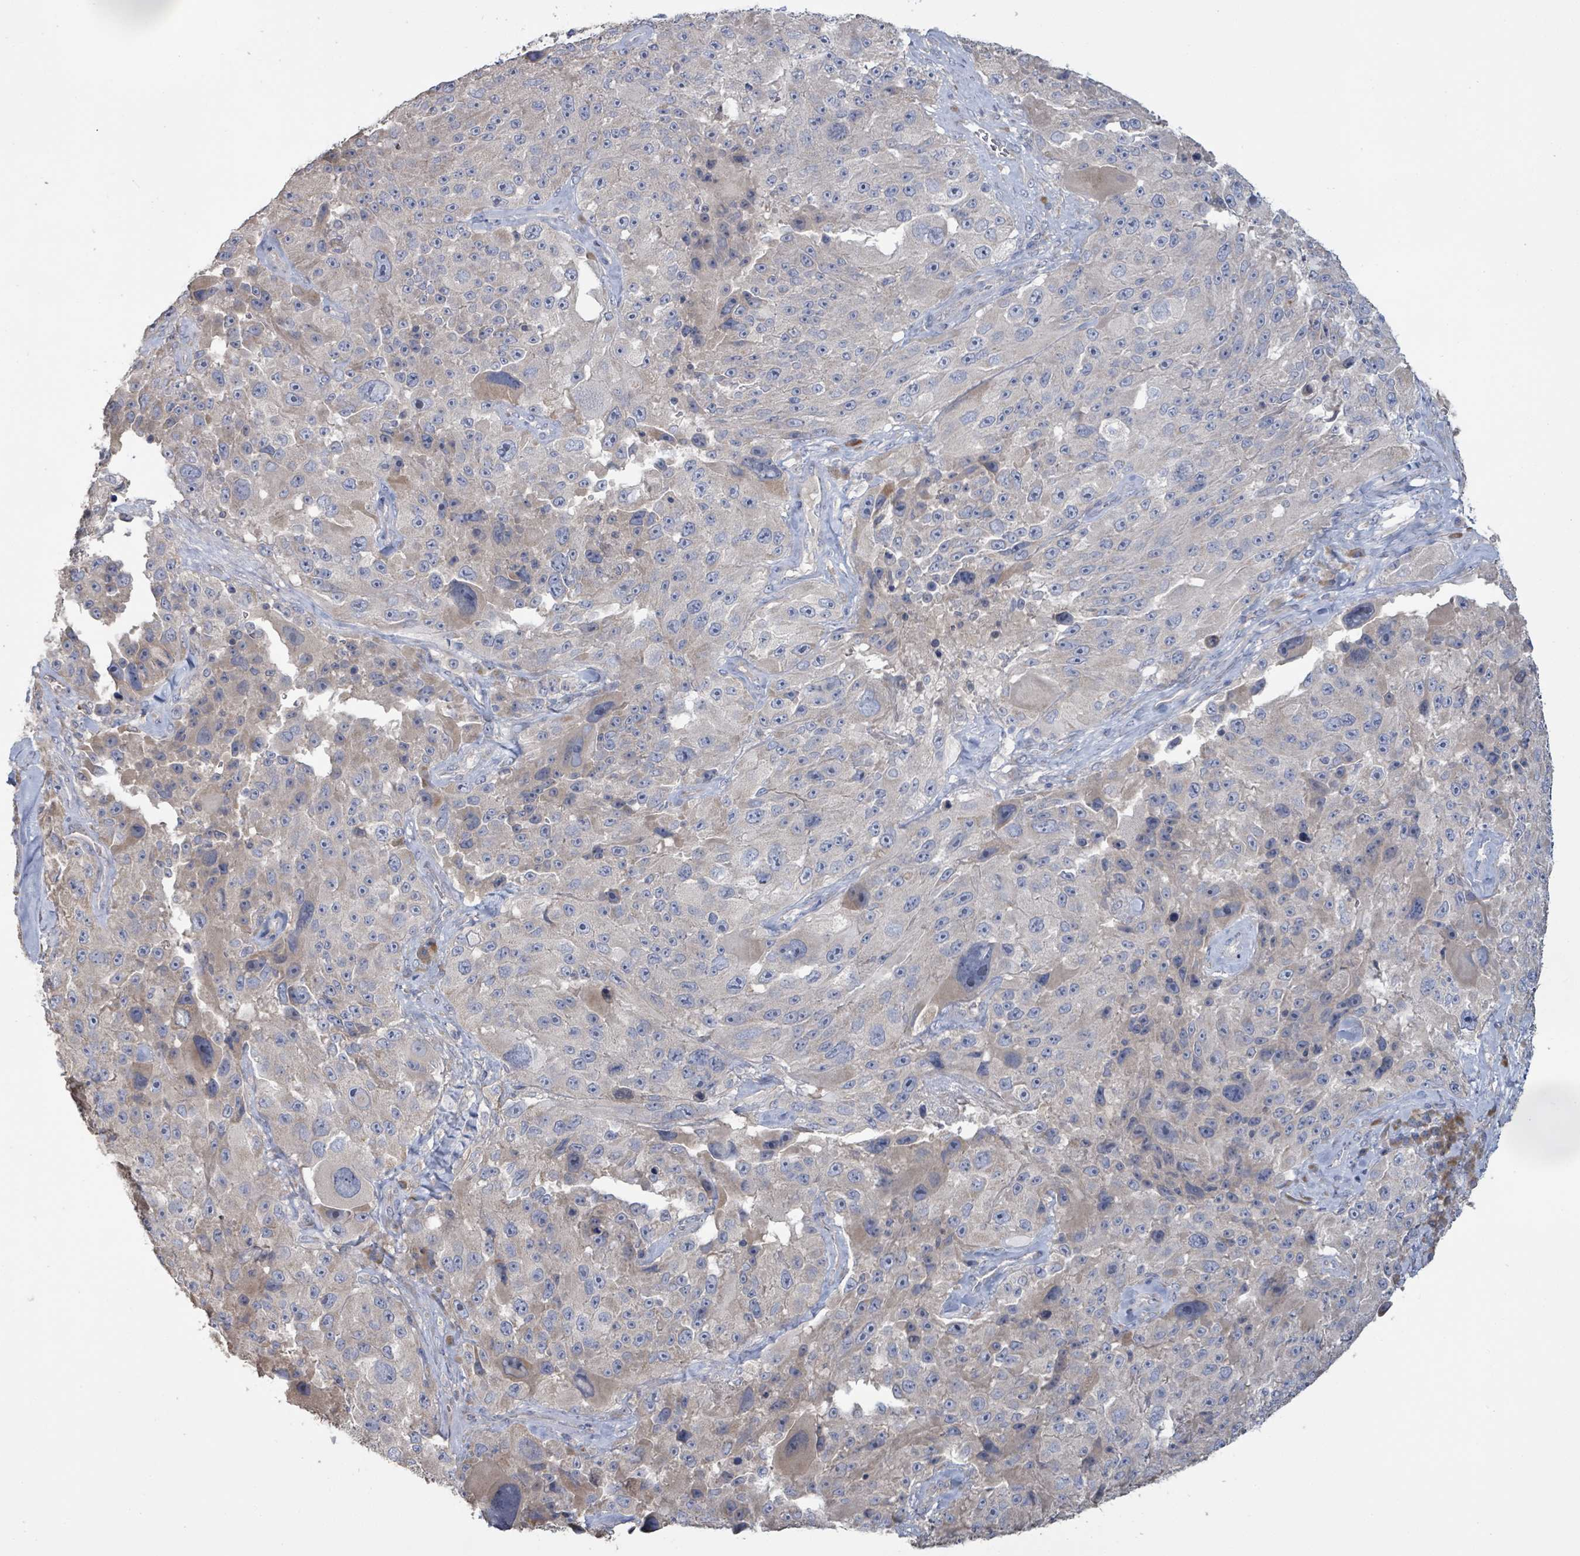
{"staining": {"intensity": "weak", "quantity": "<25%", "location": "cytoplasmic/membranous"}, "tissue": "melanoma", "cell_type": "Tumor cells", "image_type": "cancer", "snomed": [{"axis": "morphology", "description": "Malignant melanoma, Metastatic site"}, {"axis": "topography", "description": "Lymph node"}], "caption": "Melanoma stained for a protein using immunohistochemistry (IHC) exhibits no positivity tumor cells.", "gene": "KCNS2", "patient": {"sex": "male", "age": 62}}